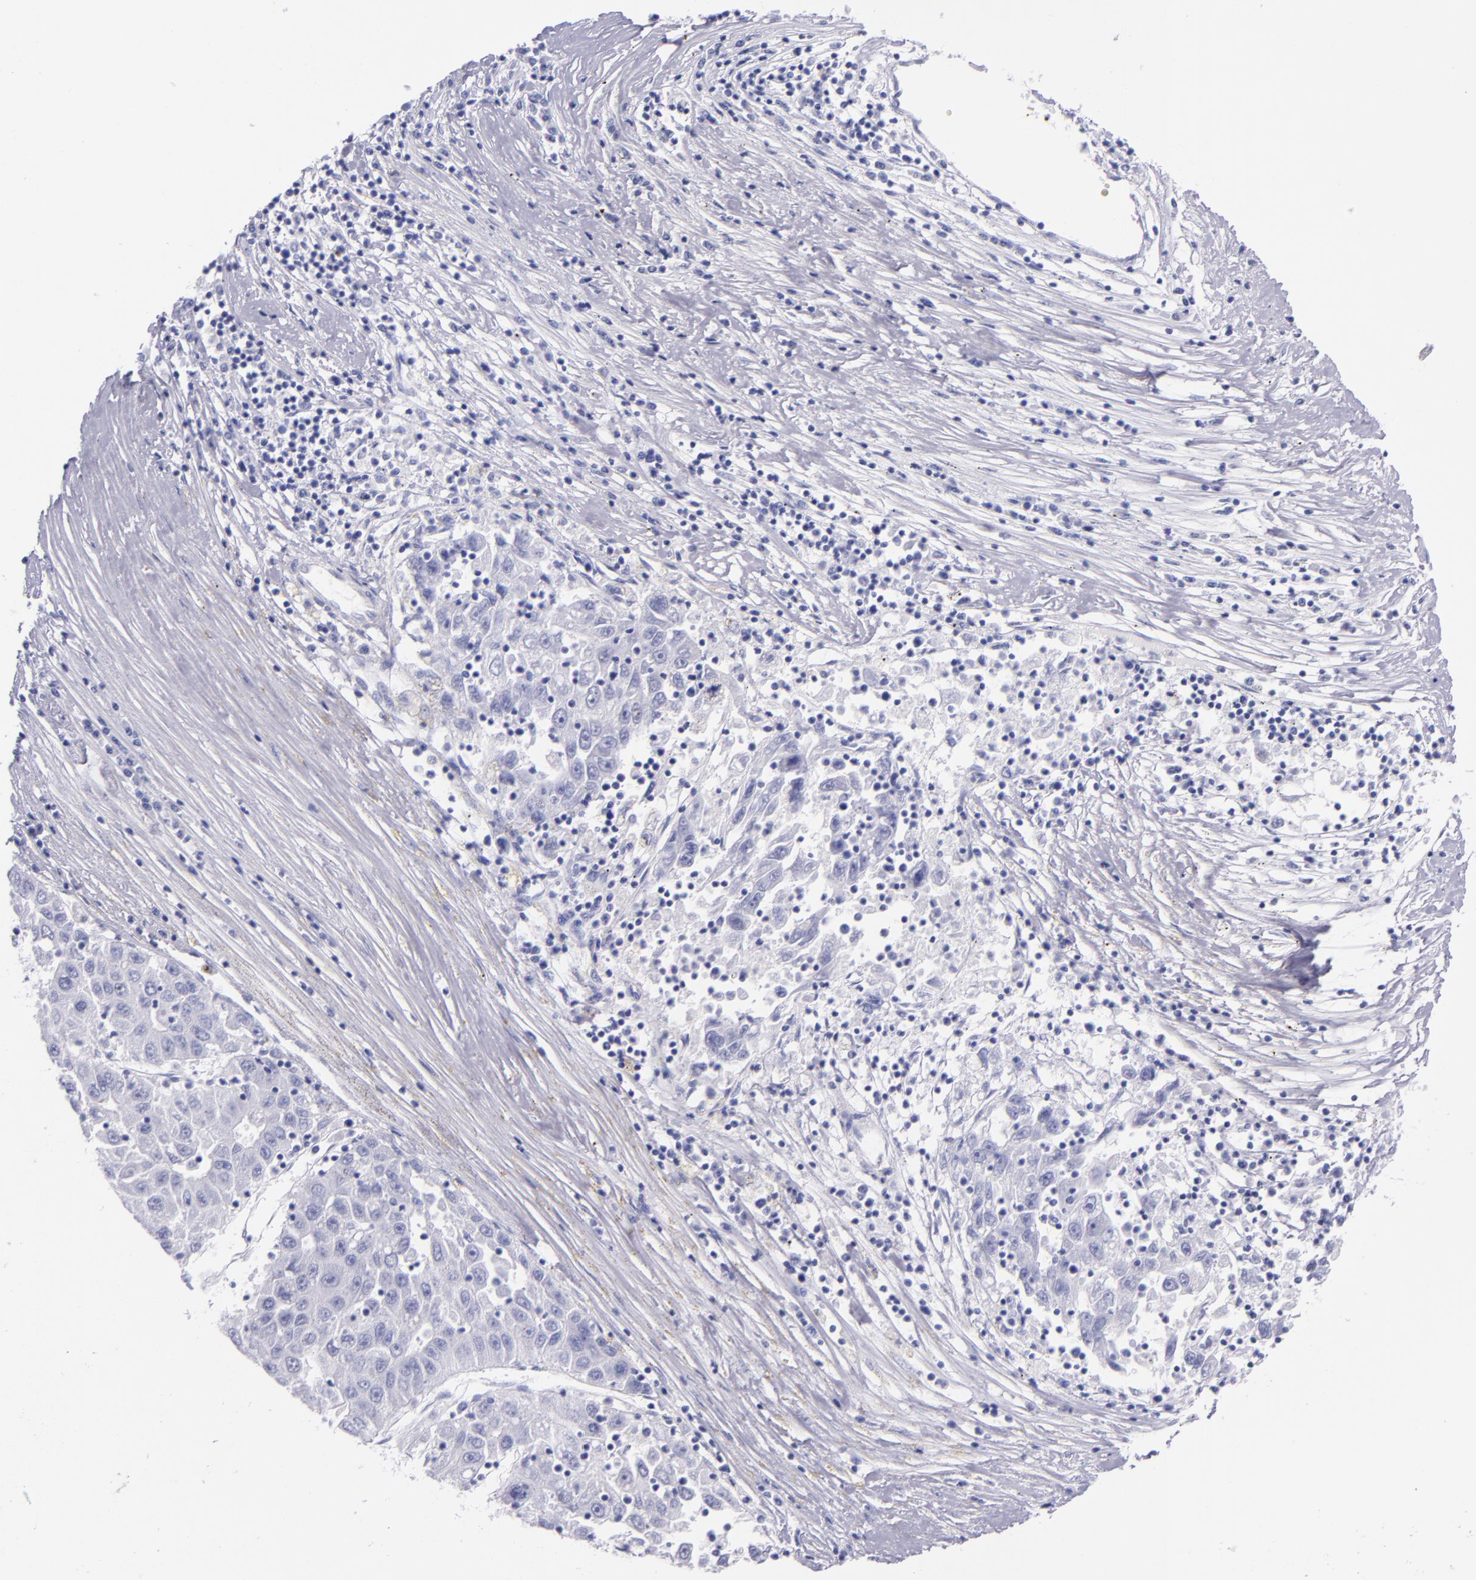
{"staining": {"intensity": "negative", "quantity": "none", "location": "none"}, "tissue": "liver cancer", "cell_type": "Tumor cells", "image_type": "cancer", "snomed": [{"axis": "morphology", "description": "Carcinoma, Hepatocellular, NOS"}, {"axis": "topography", "description": "Liver"}], "caption": "There is no significant staining in tumor cells of liver cancer.", "gene": "SFTPA2", "patient": {"sex": "male", "age": 49}}